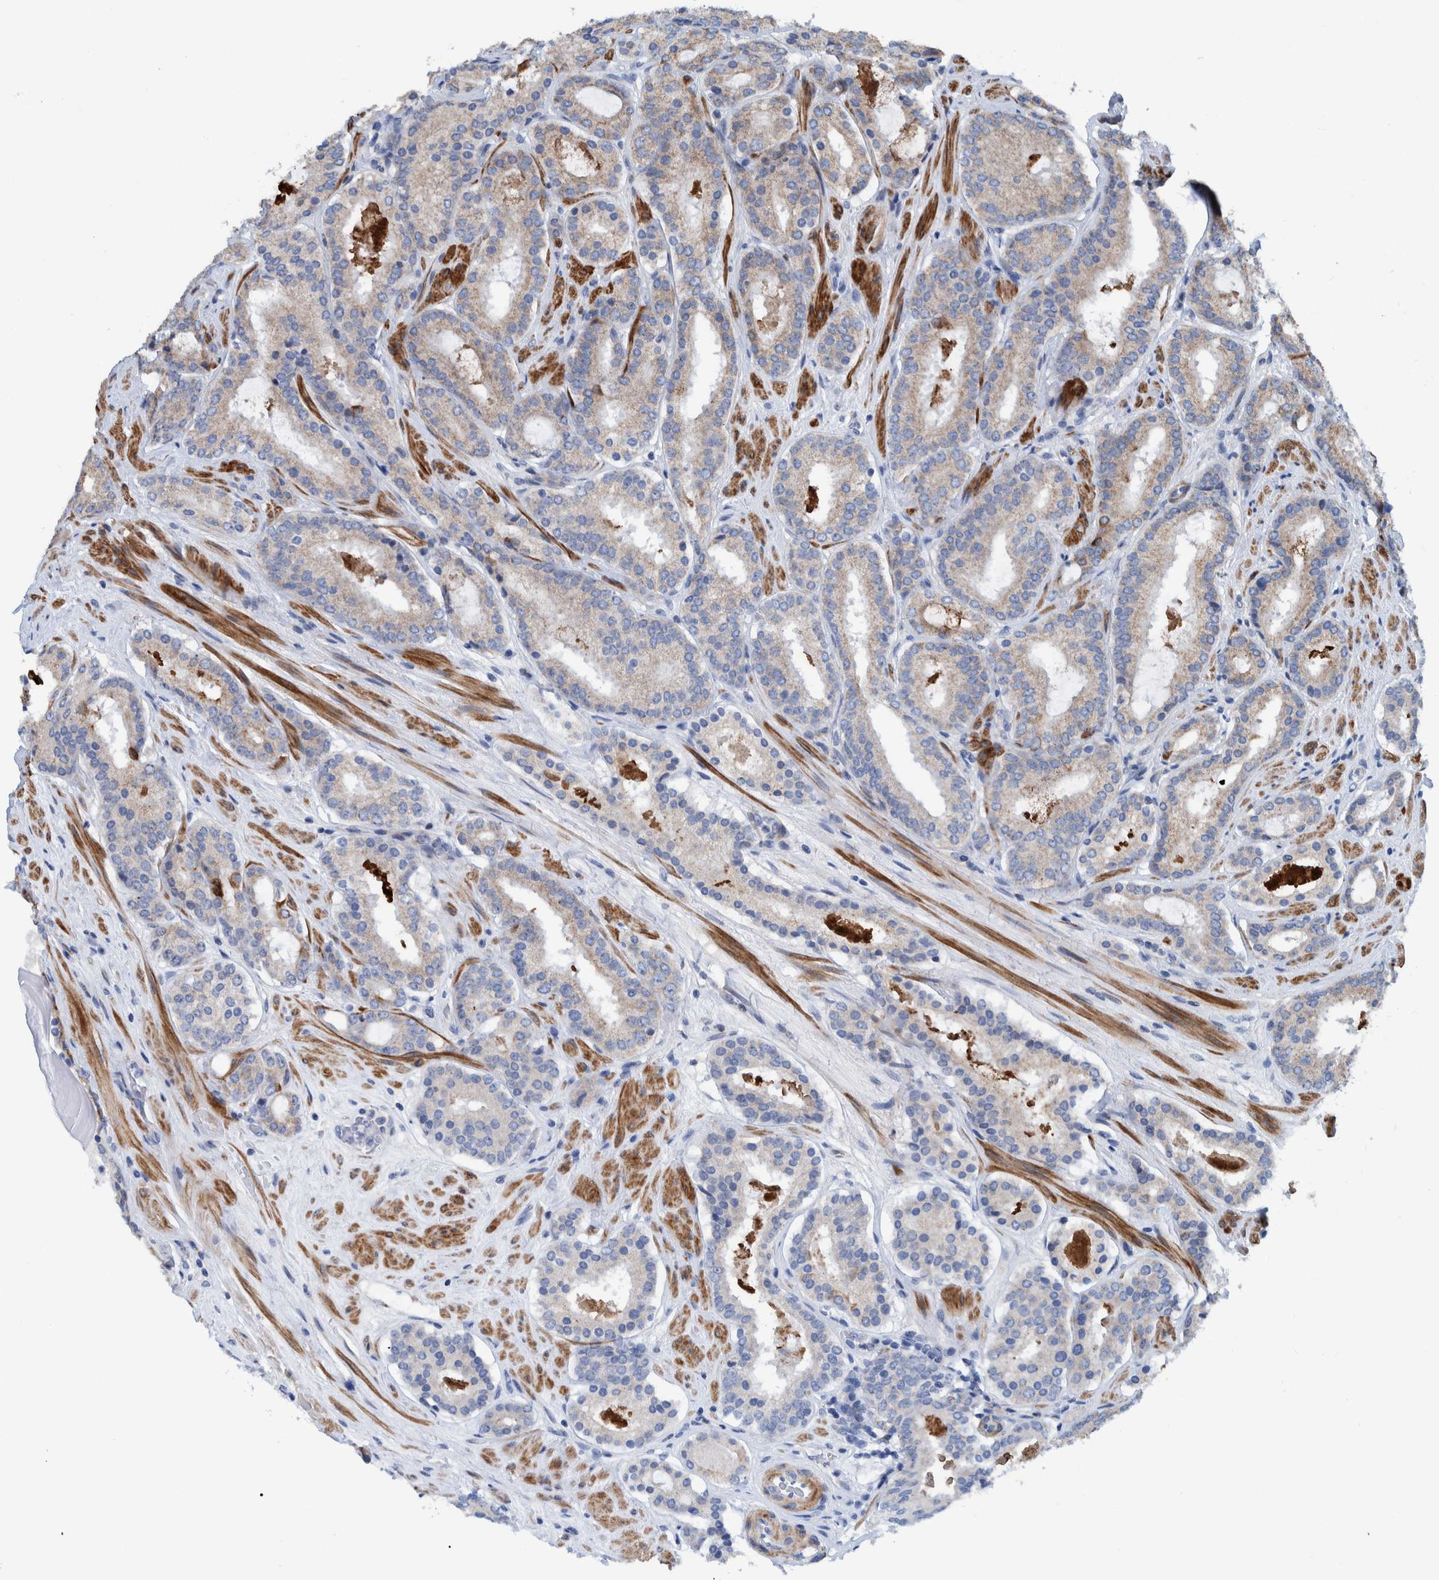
{"staining": {"intensity": "strong", "quantity": "<25%", "location": "cytoplasmic/membranous"}, "tissue": "prostate cancer", "cell_type": "Tumor cells", "image_type": "cancer", "snomed": [{"axis": "morphology", "description": "Adenocarcinoma, Low grade"}, {"axis": "topography", "description": "Prostate"}], "caption": "Brown immunohistochemical staining in prostate low-grade adenocarcinoma displays strong cytoplasmic/membranous expression in about <25% of tumor cells.", "gene": "MKS1", "patient": {"sex": "male", "age": 69}}